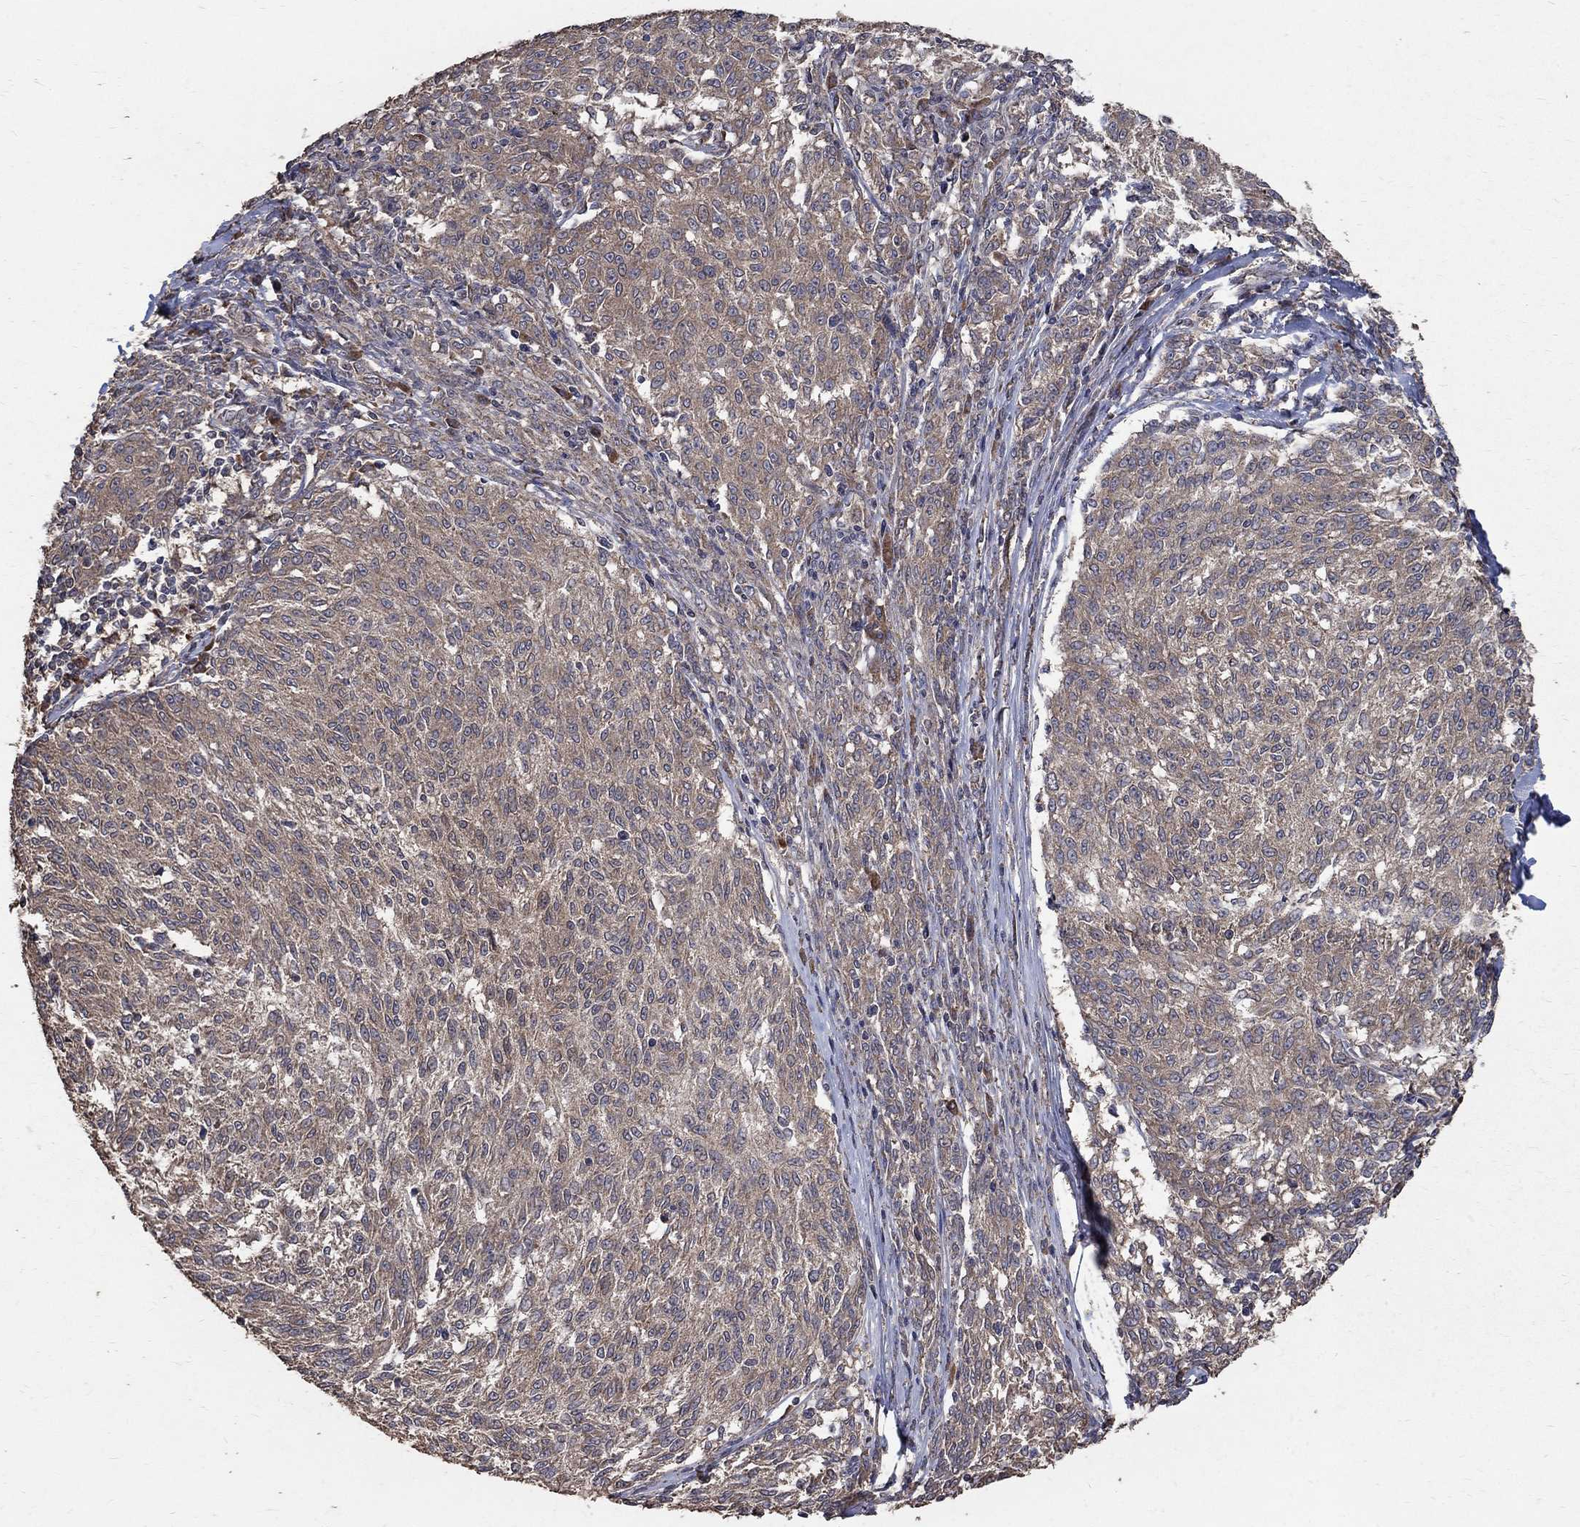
{"staining": {"intensity": "weak", "quantity": "25%-75%", "location": "cytoplasmic/membranous"}, "tissue": "melanoma", "cell_type": "Tumor cells", "image_type": "cancer", "snomed": [{"axis": "morphology", "description": "Malignant melanoma, NOS"}, {"axis": "topography", "description": "Skin"}], "caption": "Tumor cells show low levels of weak cytoplasmic/membranous staining in about 25%-75% of cells in human melanoma.", "gene": "C17orf75", "patient": {"sex": "female", "age": 72}}